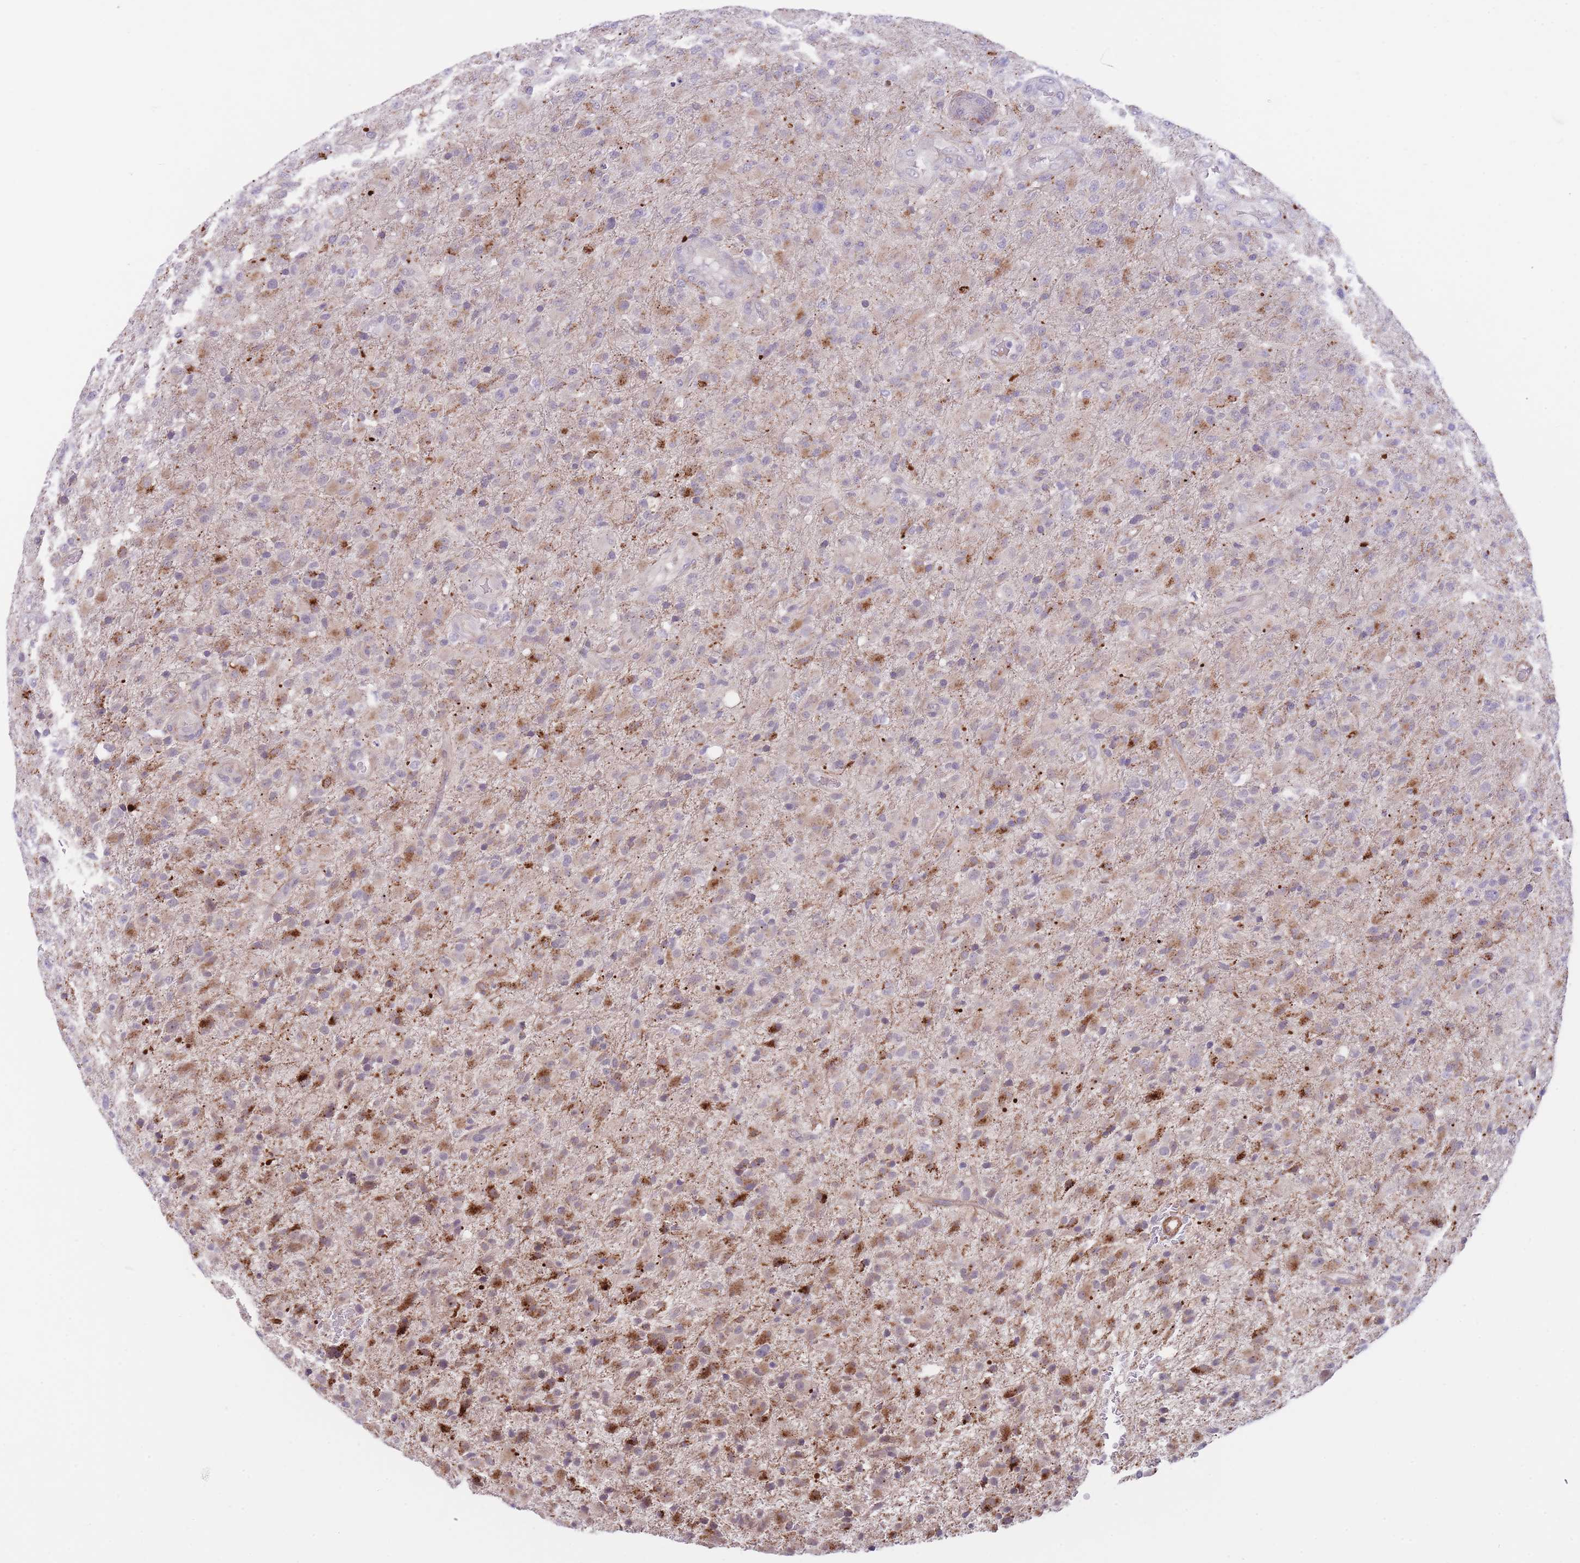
{"staining": {"intensity": "moderate", "quantity": "<25%", "location": "cytoplasmic/membranous"}, "tissue": "glioma", "cell_type": "Tumor cells", "image_type": "cancer", "snomed": [{"axis": "morphology", "description": "Glioma, malignant, Low grade"}, {"axis": "topography", "description": "Brain"}], "caption": "Protein expression analysis of human glioma reveals moderate cytoplasmic/membranous positivity in about <25% of tumor cells.", "gene": "QTRT1", "patient": {"sex": "male", "age": 65}}